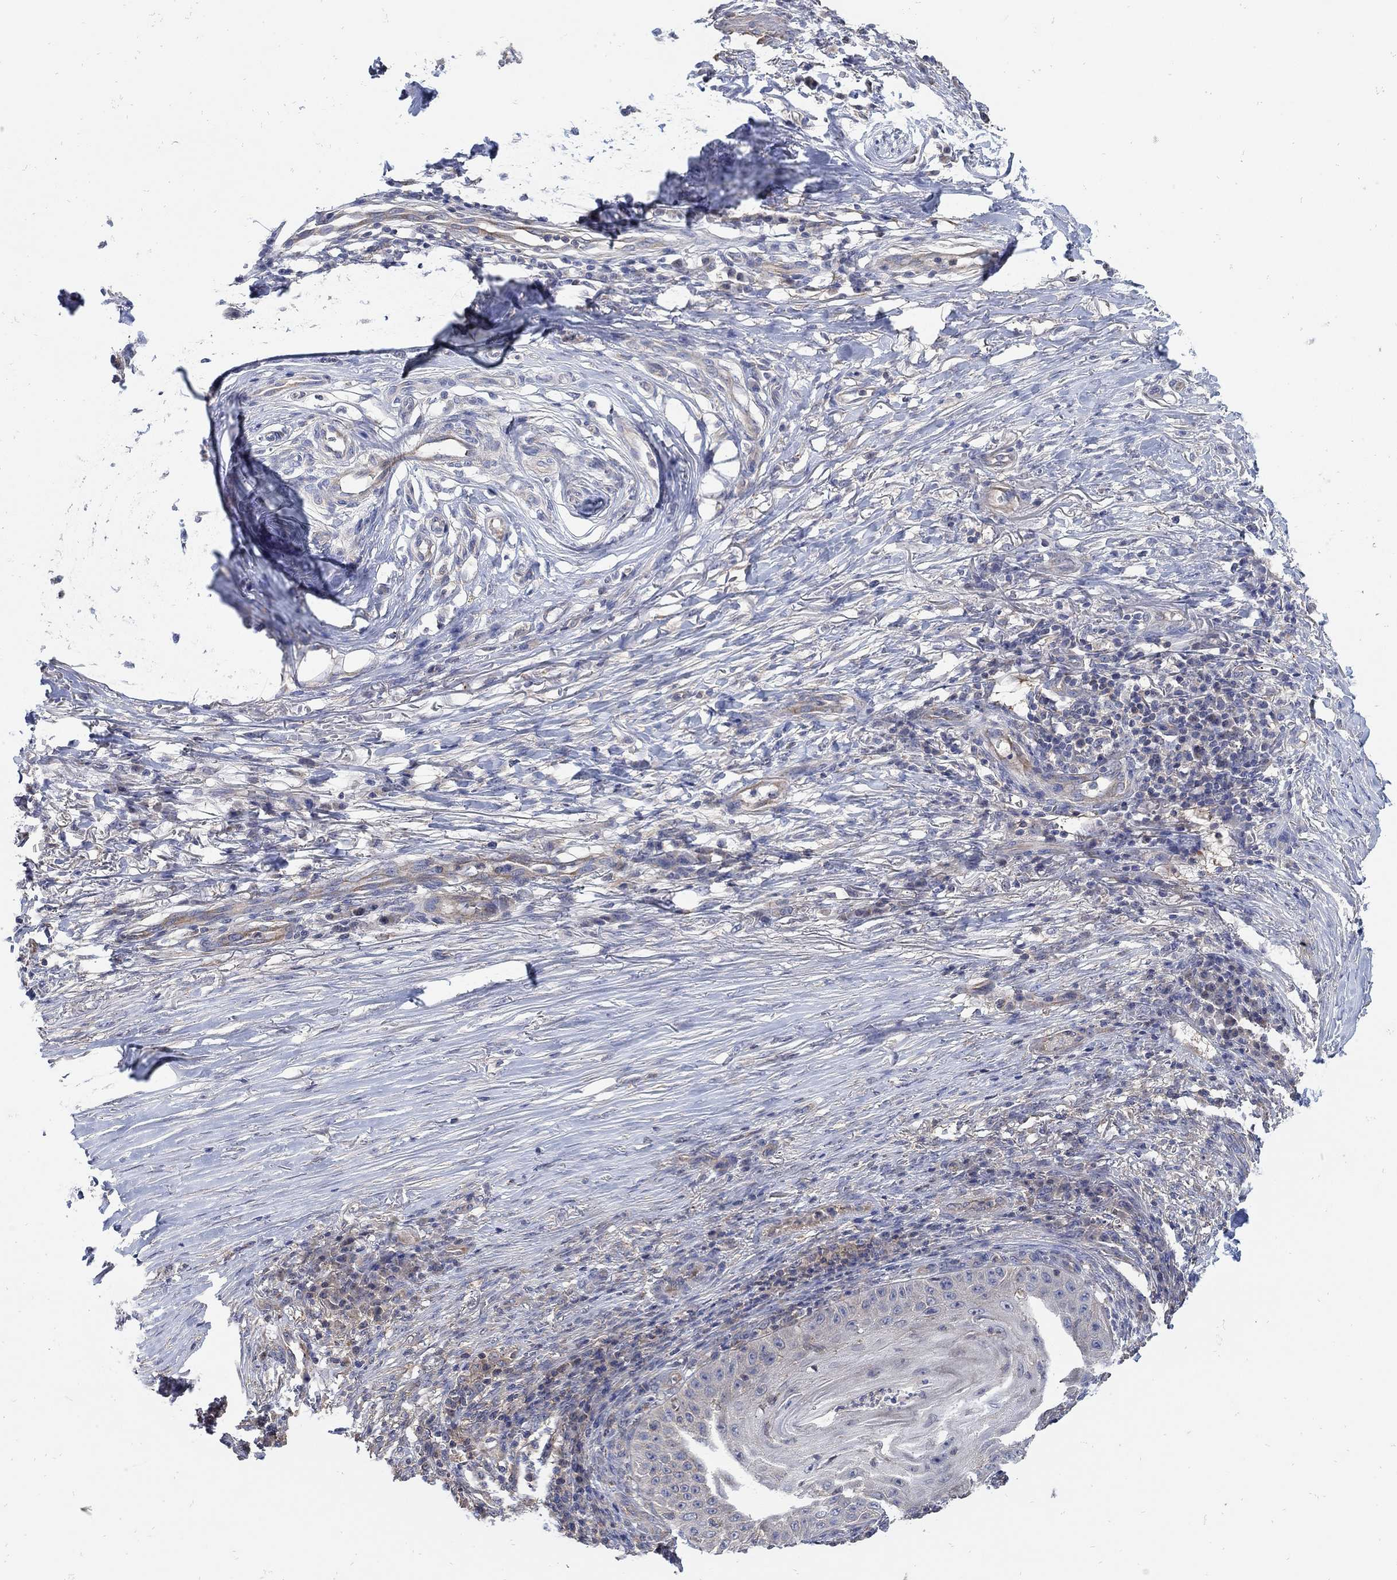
{"staining": {"intensity": "negative", "quantity": "none", "location": "none"}, "tissue": "skin cancer", "cell_type": "Tumor cells", "image_type": "cancer", "snomed": [{"axis": "morphology", "description": "Squamous cell carcinoma, NOS"}, {"axis": "topography", "description": "Skin"}], "caption": "An immunohistochemistry (IHC) micrograph of skin cancer is shown. There is no staining in tumor cells of skin cancer.", "gene": "TEKT3", "patient": {"sex": "male", "age": 70}}